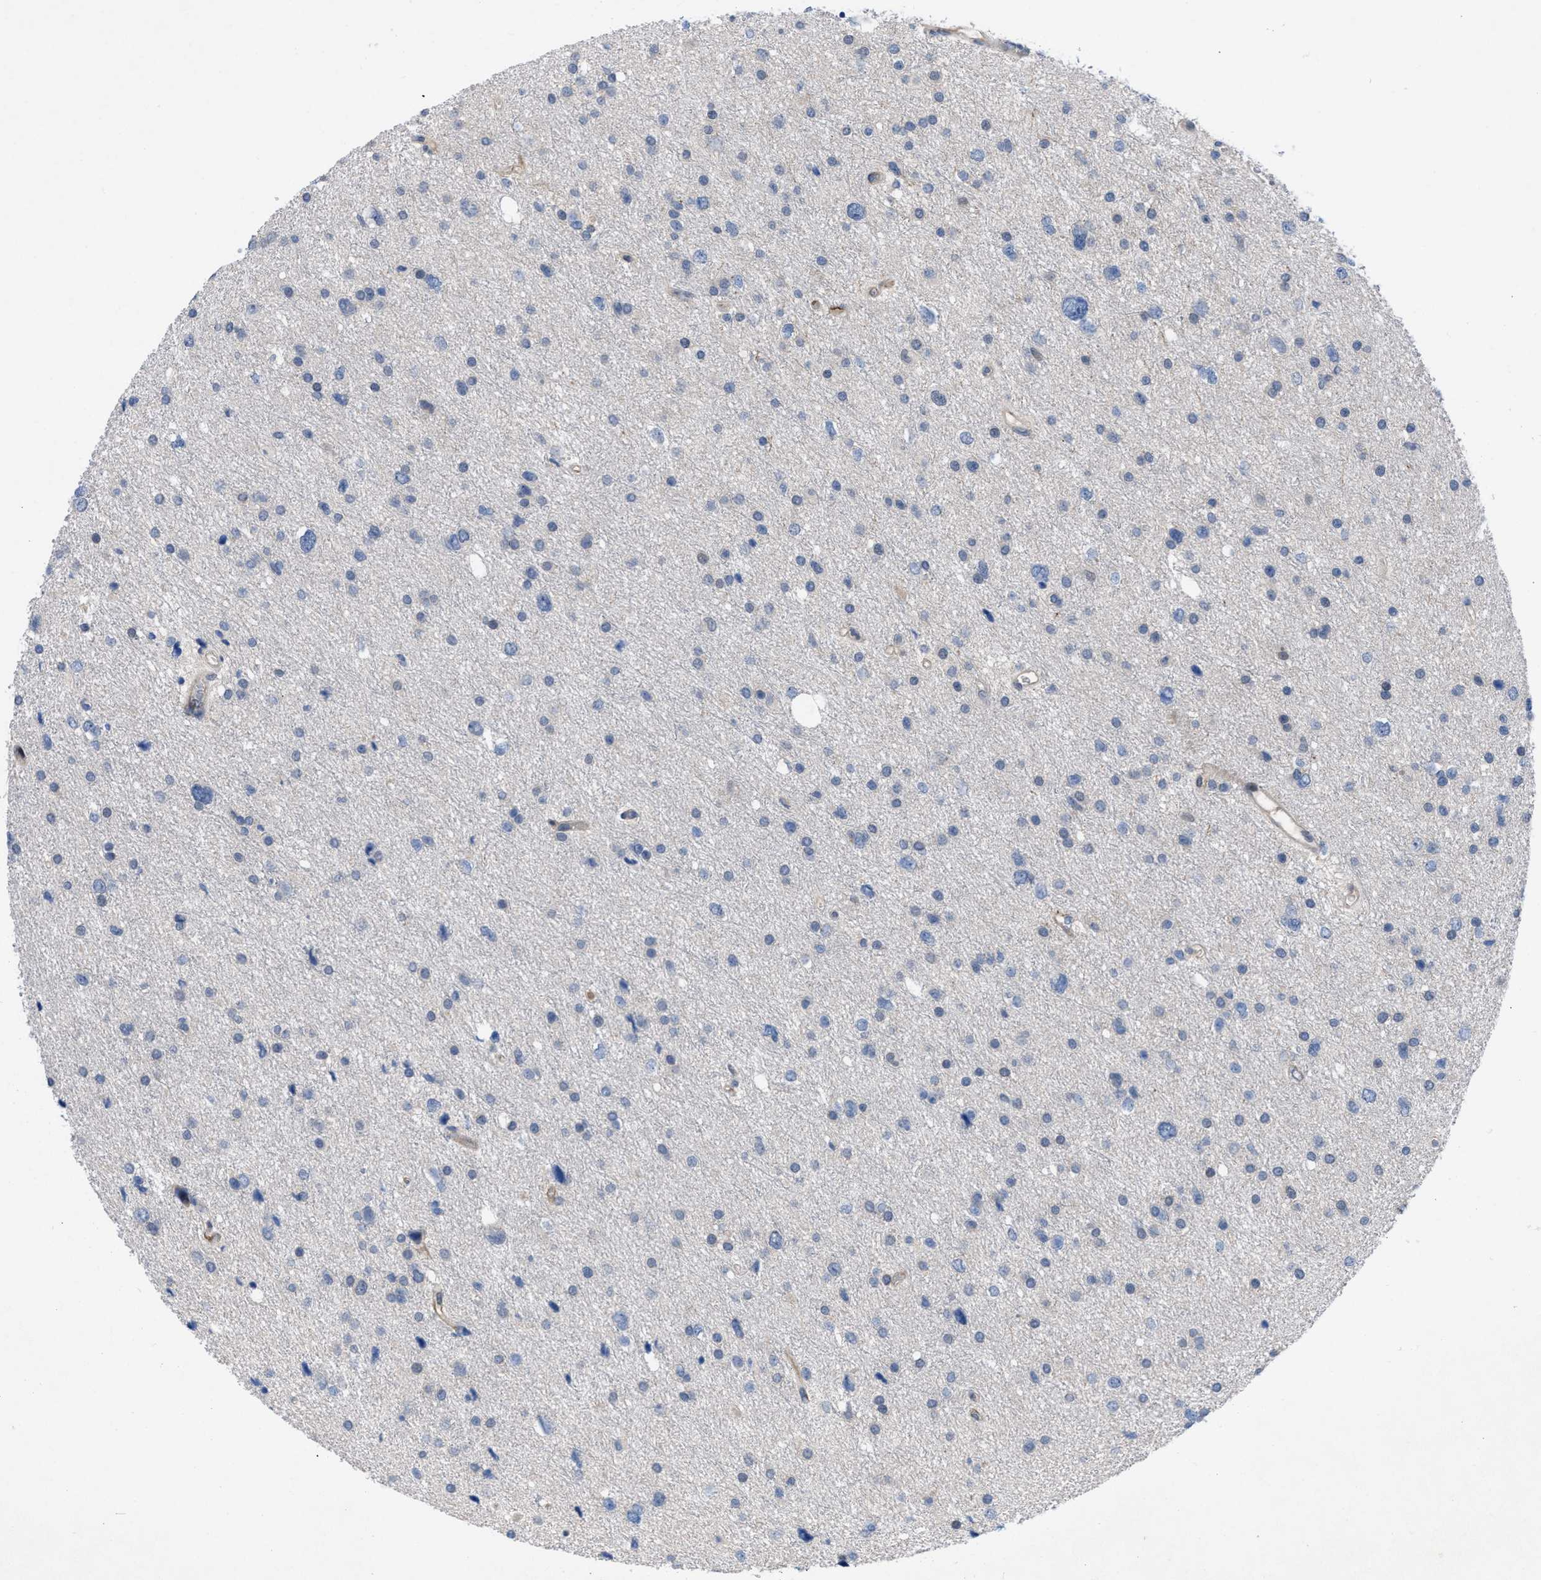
{"staining": {"intensity": "negative", "quantity": "none", "location": "none"}, "tissue": "glioma", "cell_type": "Tumor cells", "image_type": "cancer", "snomed": [{"axis": "morphology", "description": "Glioma, malignant, Low grade"}, {"axis": "topography", "description": "Brain"}], "caption": "DAB (3,3'-diaminobenzidine) immunohistochemical staining of malignant low-grade glioma shows no significant staining in tumor cells.", "gene": "IL17RE", "patient": {"sex": "female", "age": 37}}